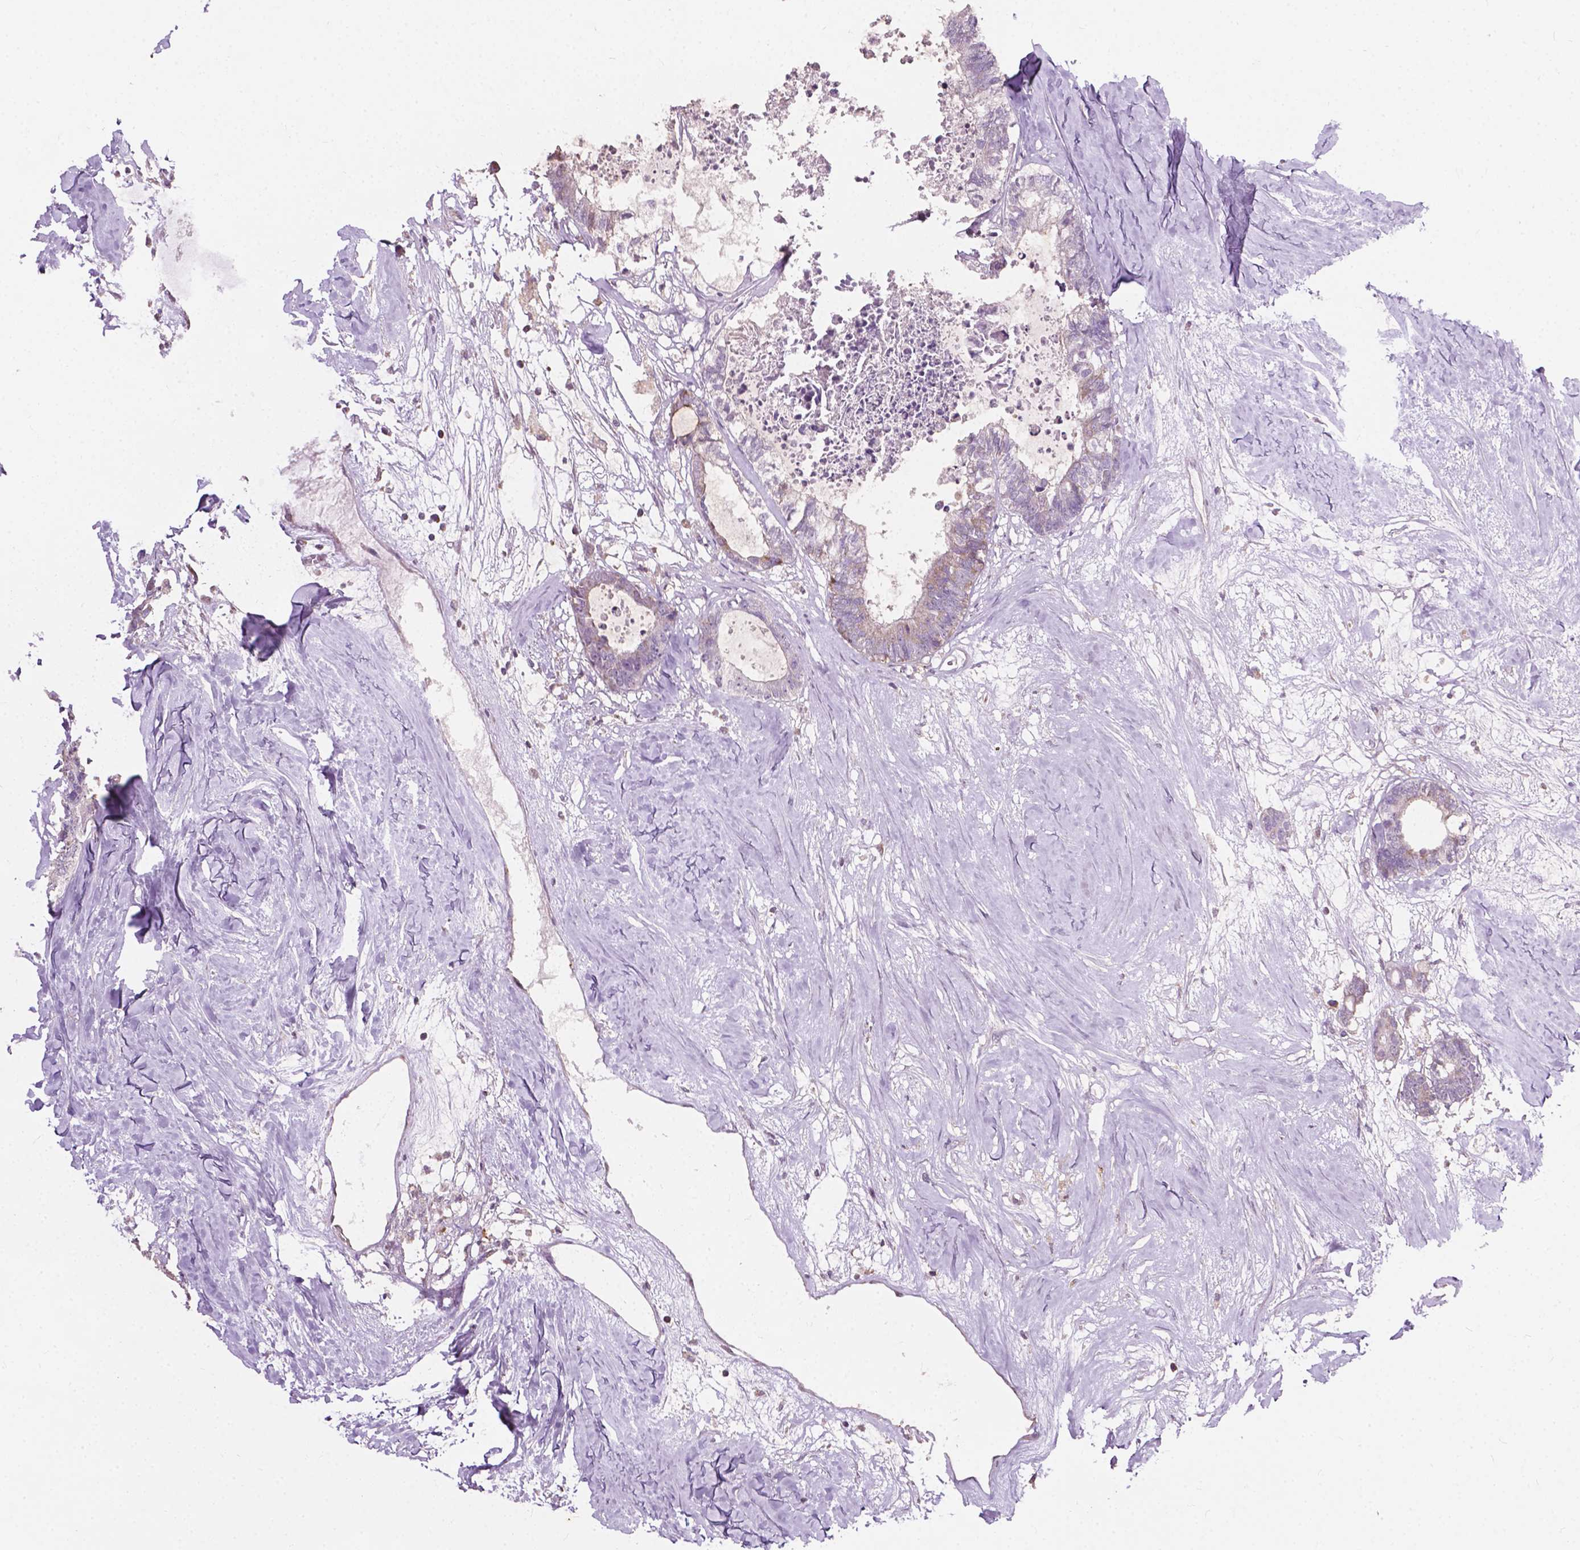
{"staining": {"intensity": "weak", "quantity": "25%-75%", "location": "cytoplasmic/membranous"}, "tissue": "colorectal cancer", "cell_type": "Tumor cells", "image_type": "cancer", "snomed": [{"axis": "morphology", "description": "Adenocarcinoma, NOS"}, {"axis": "topography", "description": "Colon"}, {"axis": "topography", "description": "Rectum"}], "caption": "This image reveals immunohistochemistry staining of human colorectal cancer, with low weak cytoplasmic/membranous staining in approximately 25%-75% of tumor cells.", "gene": "NDUFA10", "patient": {"sex": "male", "age": 57}}